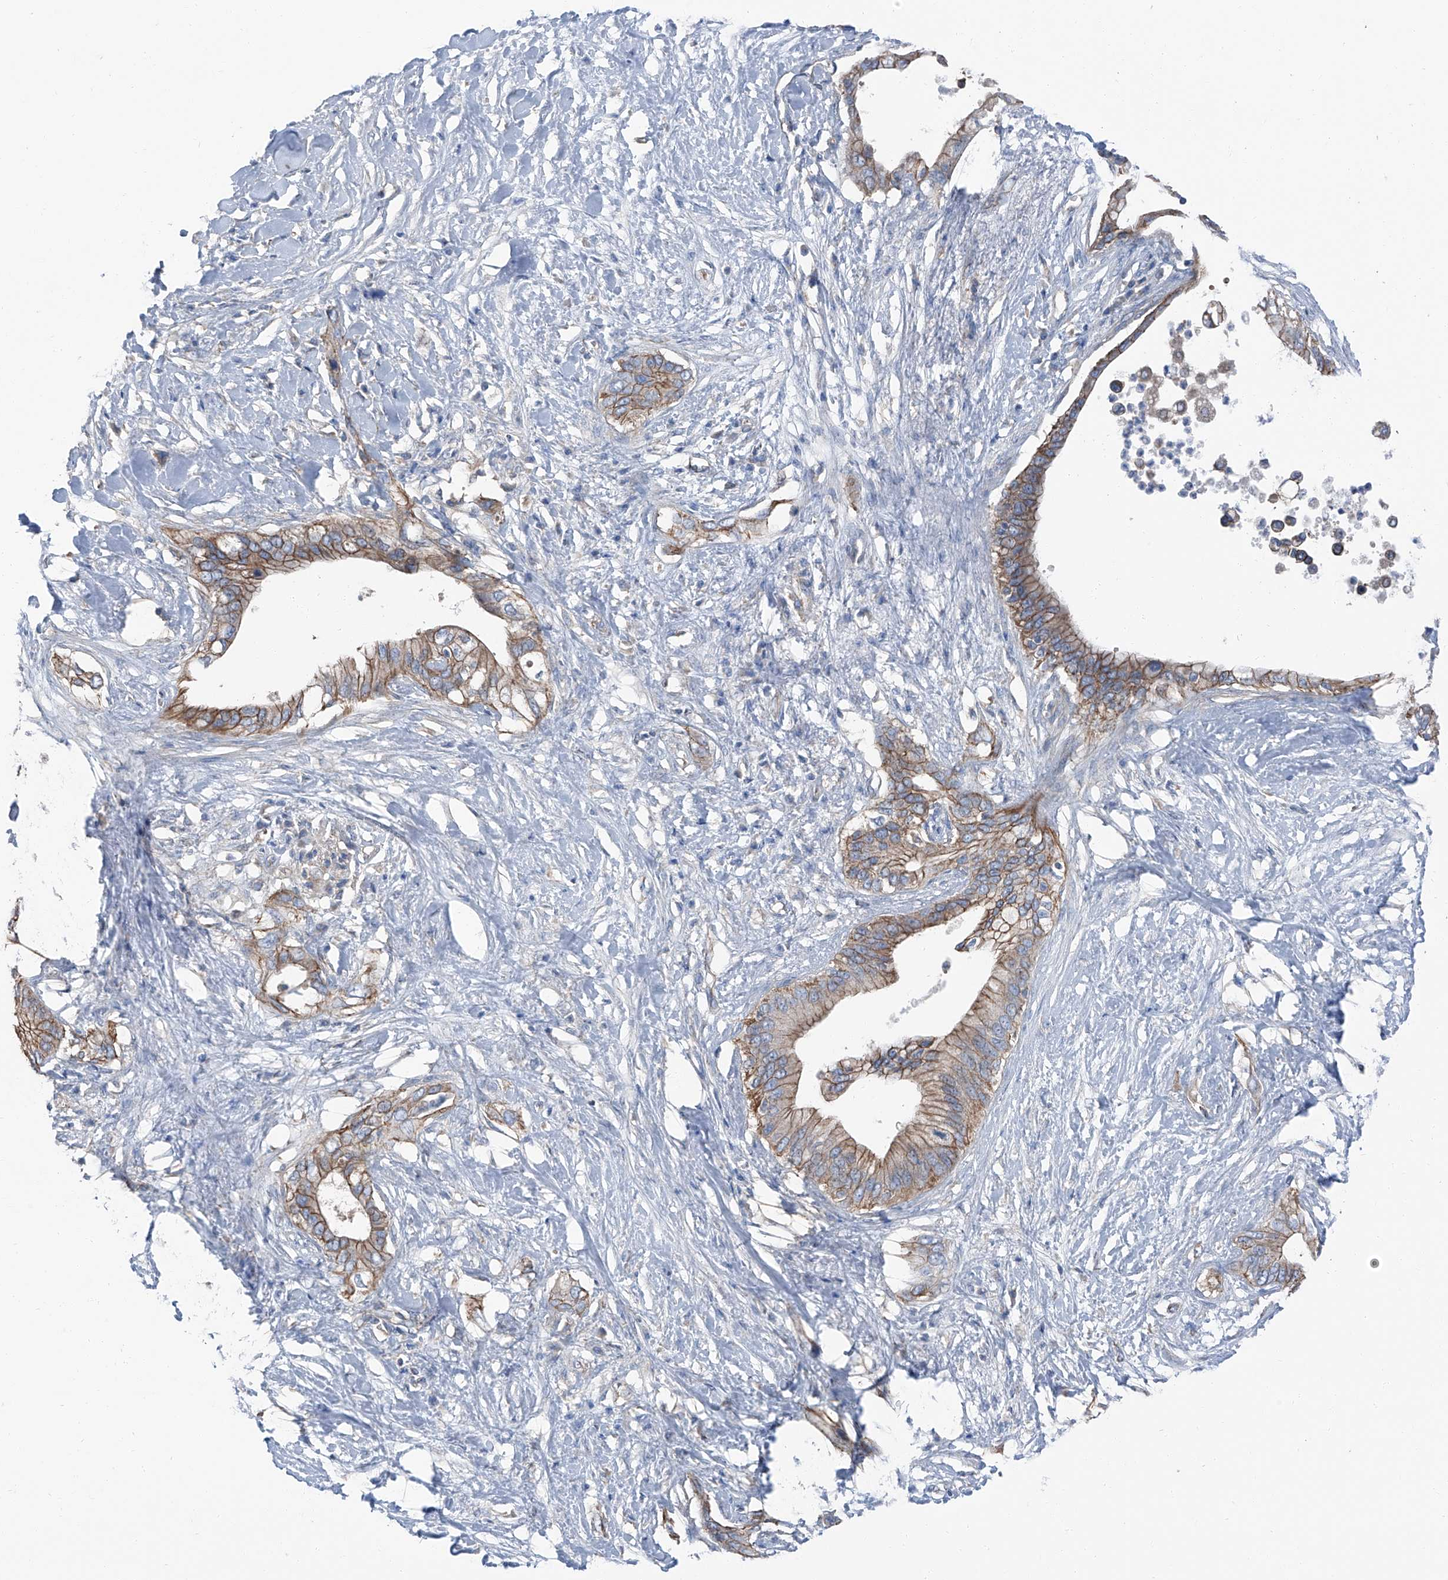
{"staining": {"intensity": "moderate", "quantity": ">75%", "location": "cytoplasmic/membranous"}, "tissue": "pancreatic cancer", "cell_type": "Tumor cells", "image_type": "cancer", "snomed": [{"axis": "morphology", "description": "Normal tissue, NOS"}, {"axis": "morphology", "description": "Adenocarcinoma, NOS"}, {"axis": "topography", "description": "Pancreas"}, {"axis": "topography", "description": "Peripheral nerve tissue"}], "caption": "This is an image of immunohistochemistry (IHC) staining of pancreatic cancer (adenocarcinoma), which shows moderate expression in the cytoplasmic/membranous of tumor cells.", "gene": "GPR142", "patient": {"sex": "male", "age": 59}}